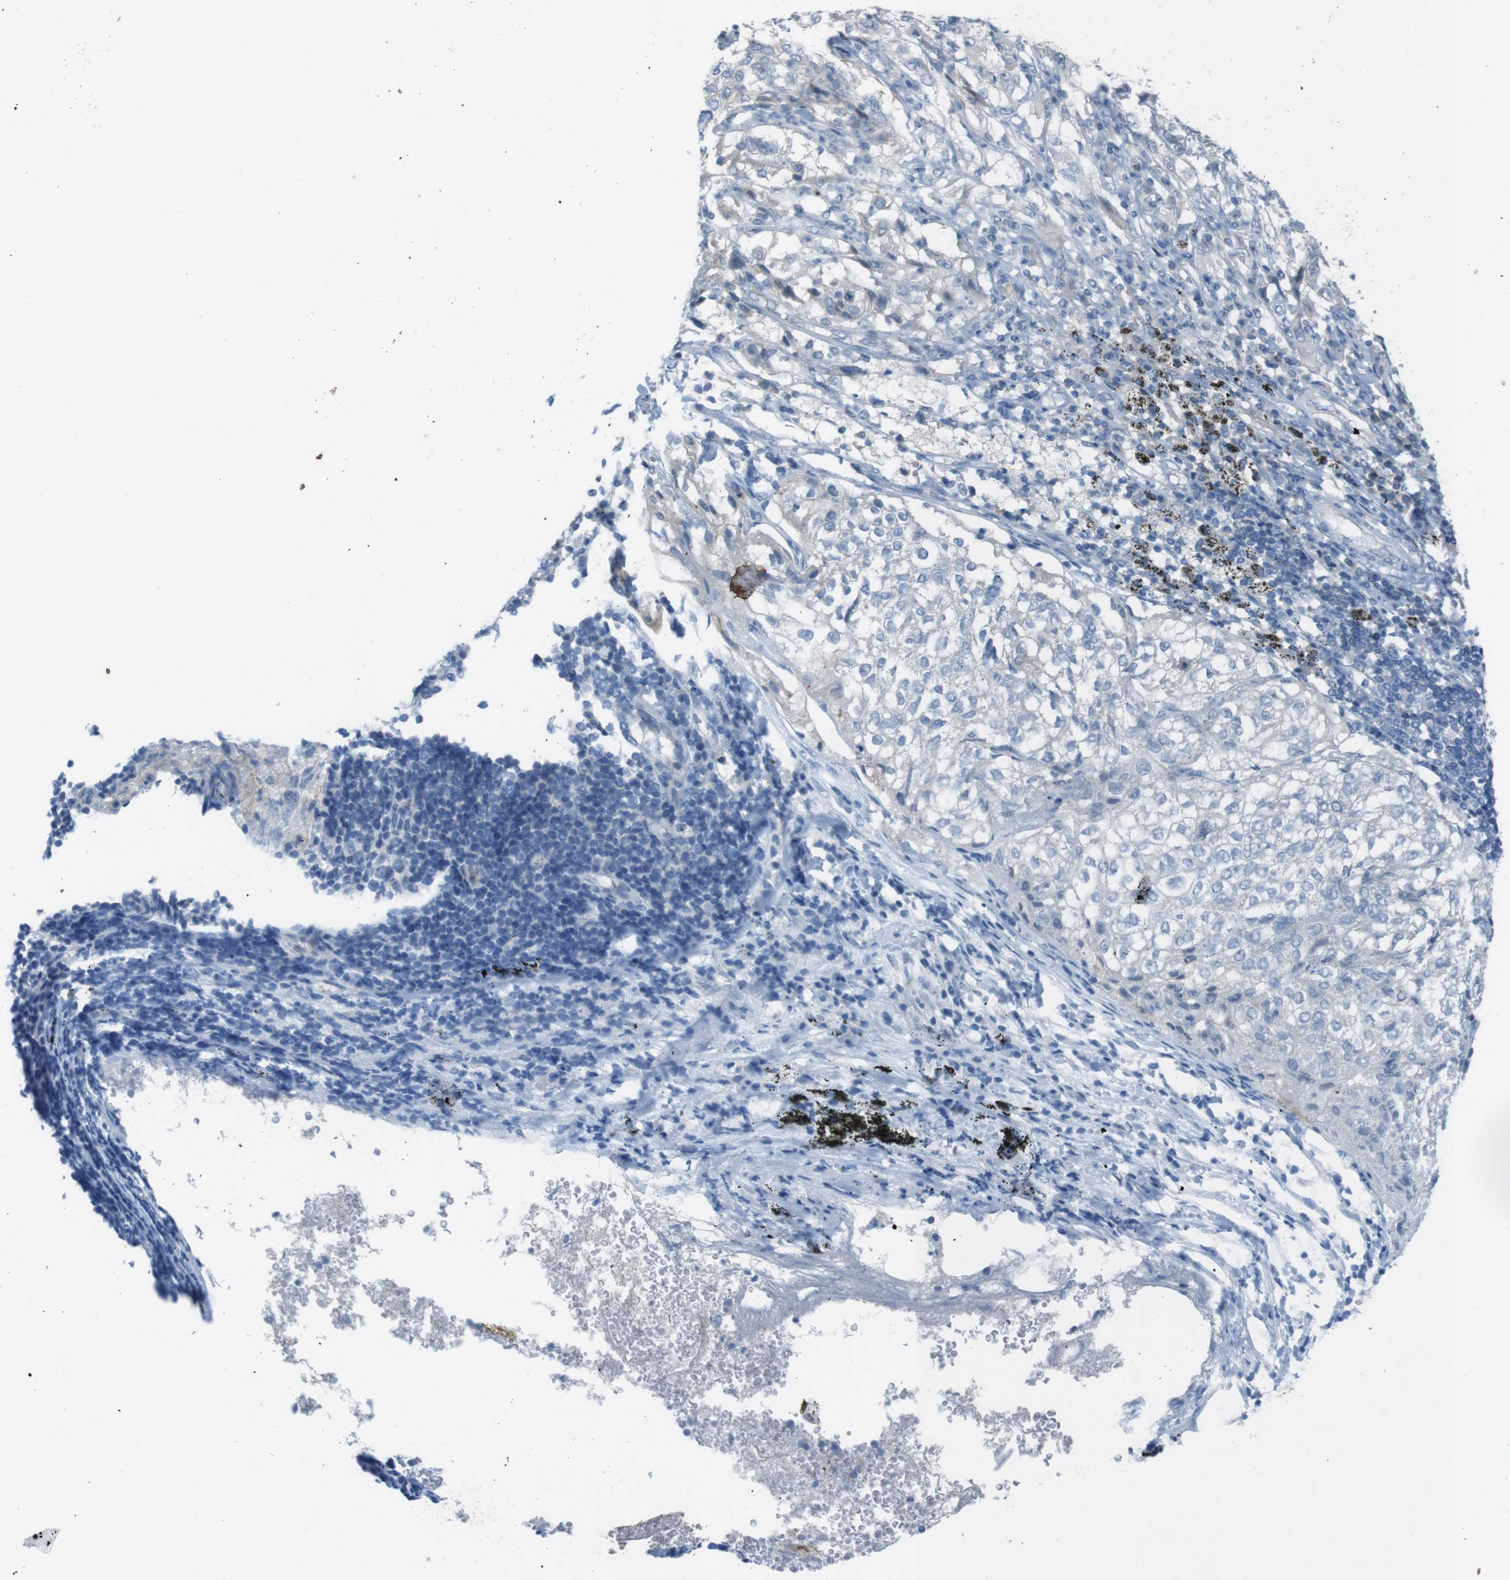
{"staining": {"intensity": "negative", "quantity": "none", "location": "none"}, "tissue": "lung cancer", "cell_type": "Tumor cells", "image_type": "cancer", "snomed": [{"axis": "morphology", "description": "Inflammation, NOS"}, {"axis": "morphology", "description": "Squamous cell carcinoma, NOS"}, {"axis": "topography", "description": "Lymph node"}, {"axis": "topography", "description": "Soft tissue"}, {"axis": "topography", "description": "Lung"}], "caption": "This is an IHC histopathology image of lung cancer (squamous cell carcinoma). There is no expression in tumor cells.", "gene": "ZDHHC20", "patient": {"sex": "male", "age": 66}}